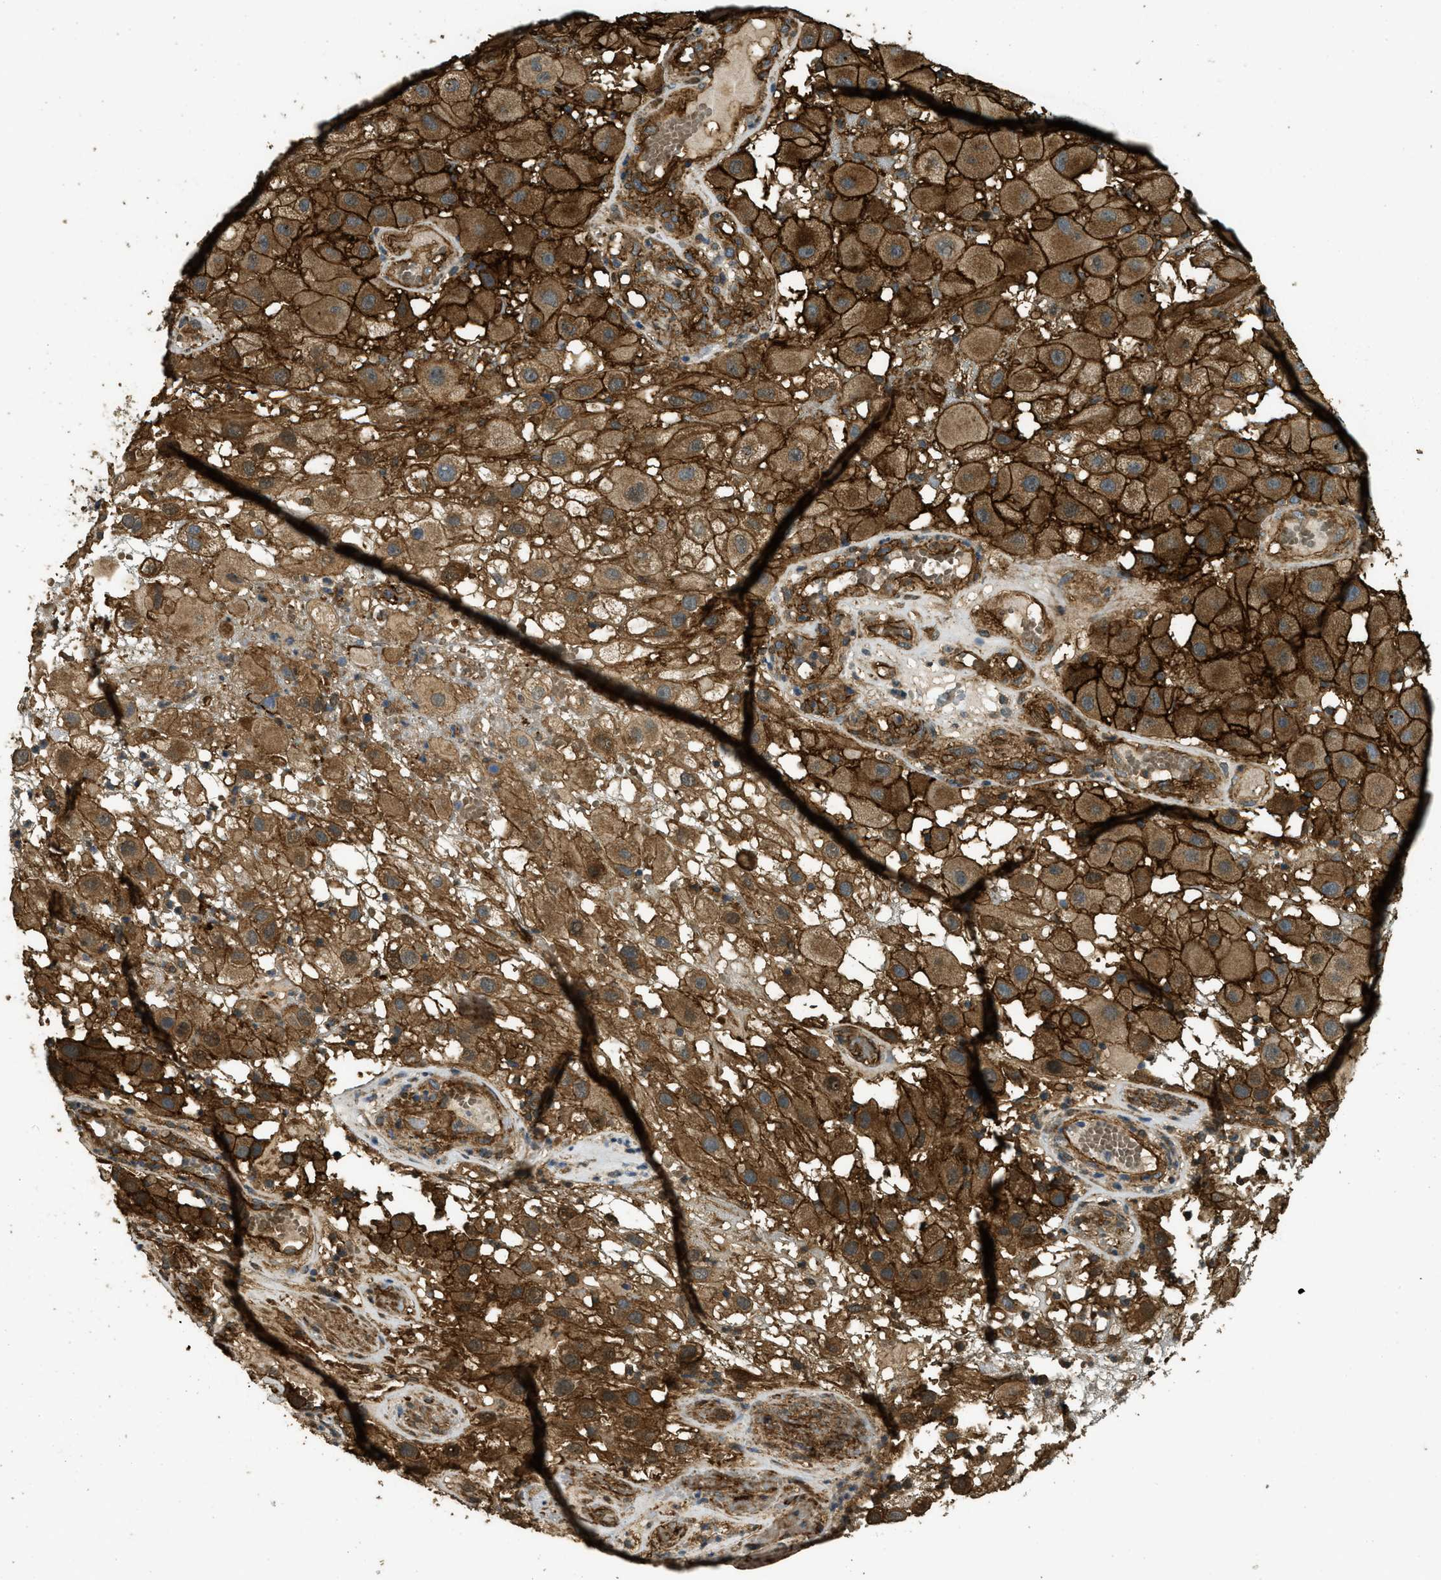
{"staining": {"intensity": "strong", "quantity": ">75%", "location": "cytoplasmic/membranous"}, "tissue": "melanoma", "cell_type": "Tumor cells", "image_type": "cancer", "snomed": [{"axis": "morphology", "description": "Malignant melanoma, NOS"}, {"axis": "topography", "description": "Skin"}], "caption": "High-power microscopy captured an immunohistochemistry (IHC) micrograph of melanoma, revealing strong cytoplasmic/membranous expression in about >75% of tumor cells. Using DAB (brown) and hematoxylin (blue) stains, captured at high magnification using brightfield microscopy.", "gene": "CD276", "patient": {"sex": "female", "age": 81}}